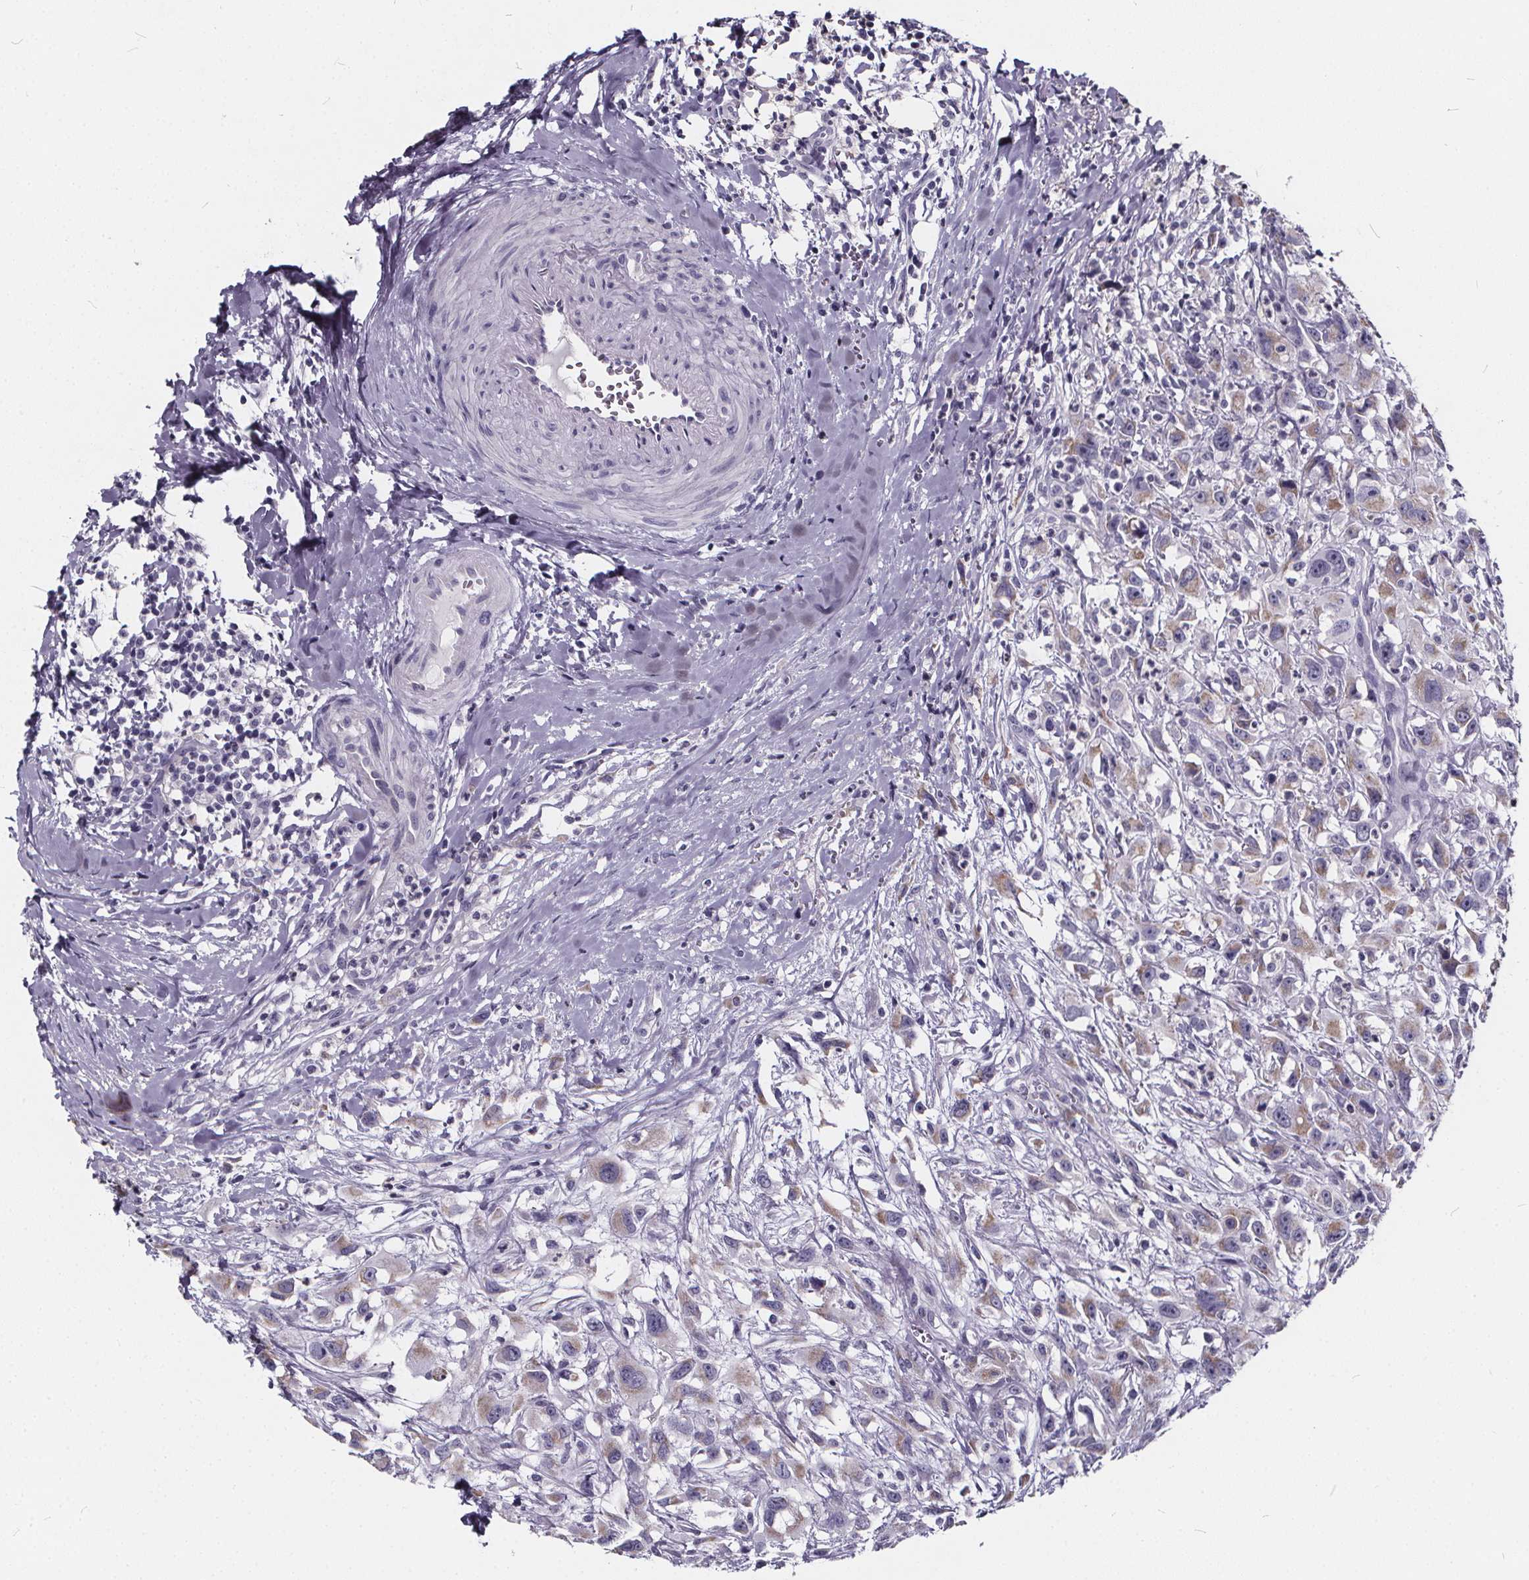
{"staining": {"intensity": "weak", "quantity": "25%-75%", "location": "cytoplasmic/membranous"}, "tissue": "head and neck cancer", "cell_type": "Tumor cells", "image_type": "cancer", "snomed": [{"axis": "morphology", "description": "Squamous cell carcinoma, NOS"}, {"axis": "morphology", "description": "Squamous cell carcinoma, metastatic, NOS"}, {"axis": "topography", "description": "Oral tissue"}, {"axis": "topography", "description": "Head-Neck"}], "caption": "Squamous cell carcinoma (head and neck) stained with DAB IHC reveals low levels of weak cytoplasmic/membranous staining in about 25%-75% of tumor cells.", "gene": "SPEF2", "patient": {"sex": "female", "age": 85}}